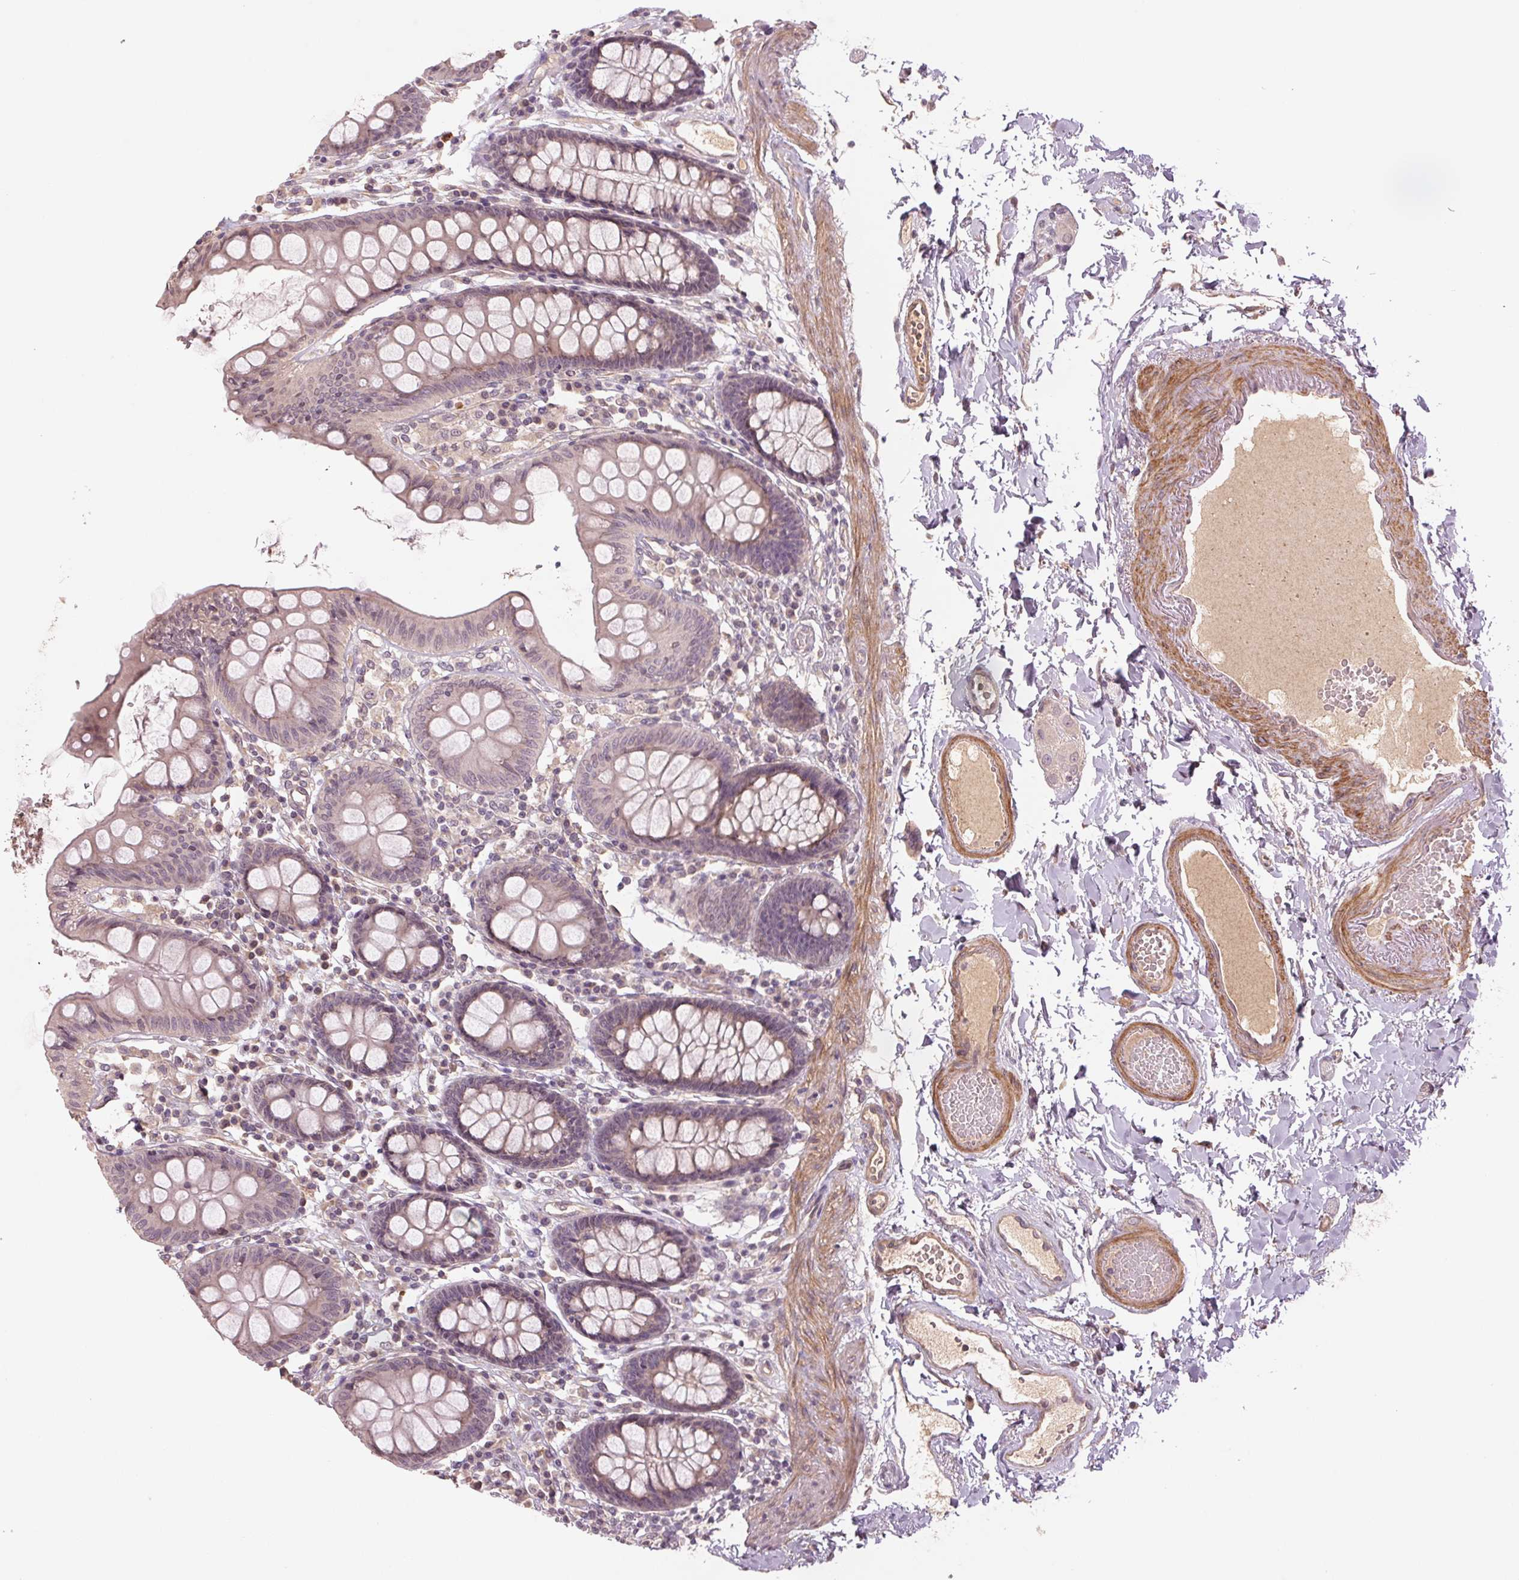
{"staining": {"intensity": "weak", "quantity": ">75%", "location": "cytoplasmic/membranous"}, "tissue": "colon", "cell_type": "Endothelial cells", "image_type": "normal", "snomed": [{"axis": "morphology", "description": "Normal tissue, NOS"}, {"axis": "topography", "description": "Colon"}], "caption": "Immunohistochemistry of normal human colon shows low levels of weak cytoplasmic/membranous staining in approximately >75% of endothelial cells.", "gene": "PPIAL4A", "patient": {"sex": "male", "age": 84}}